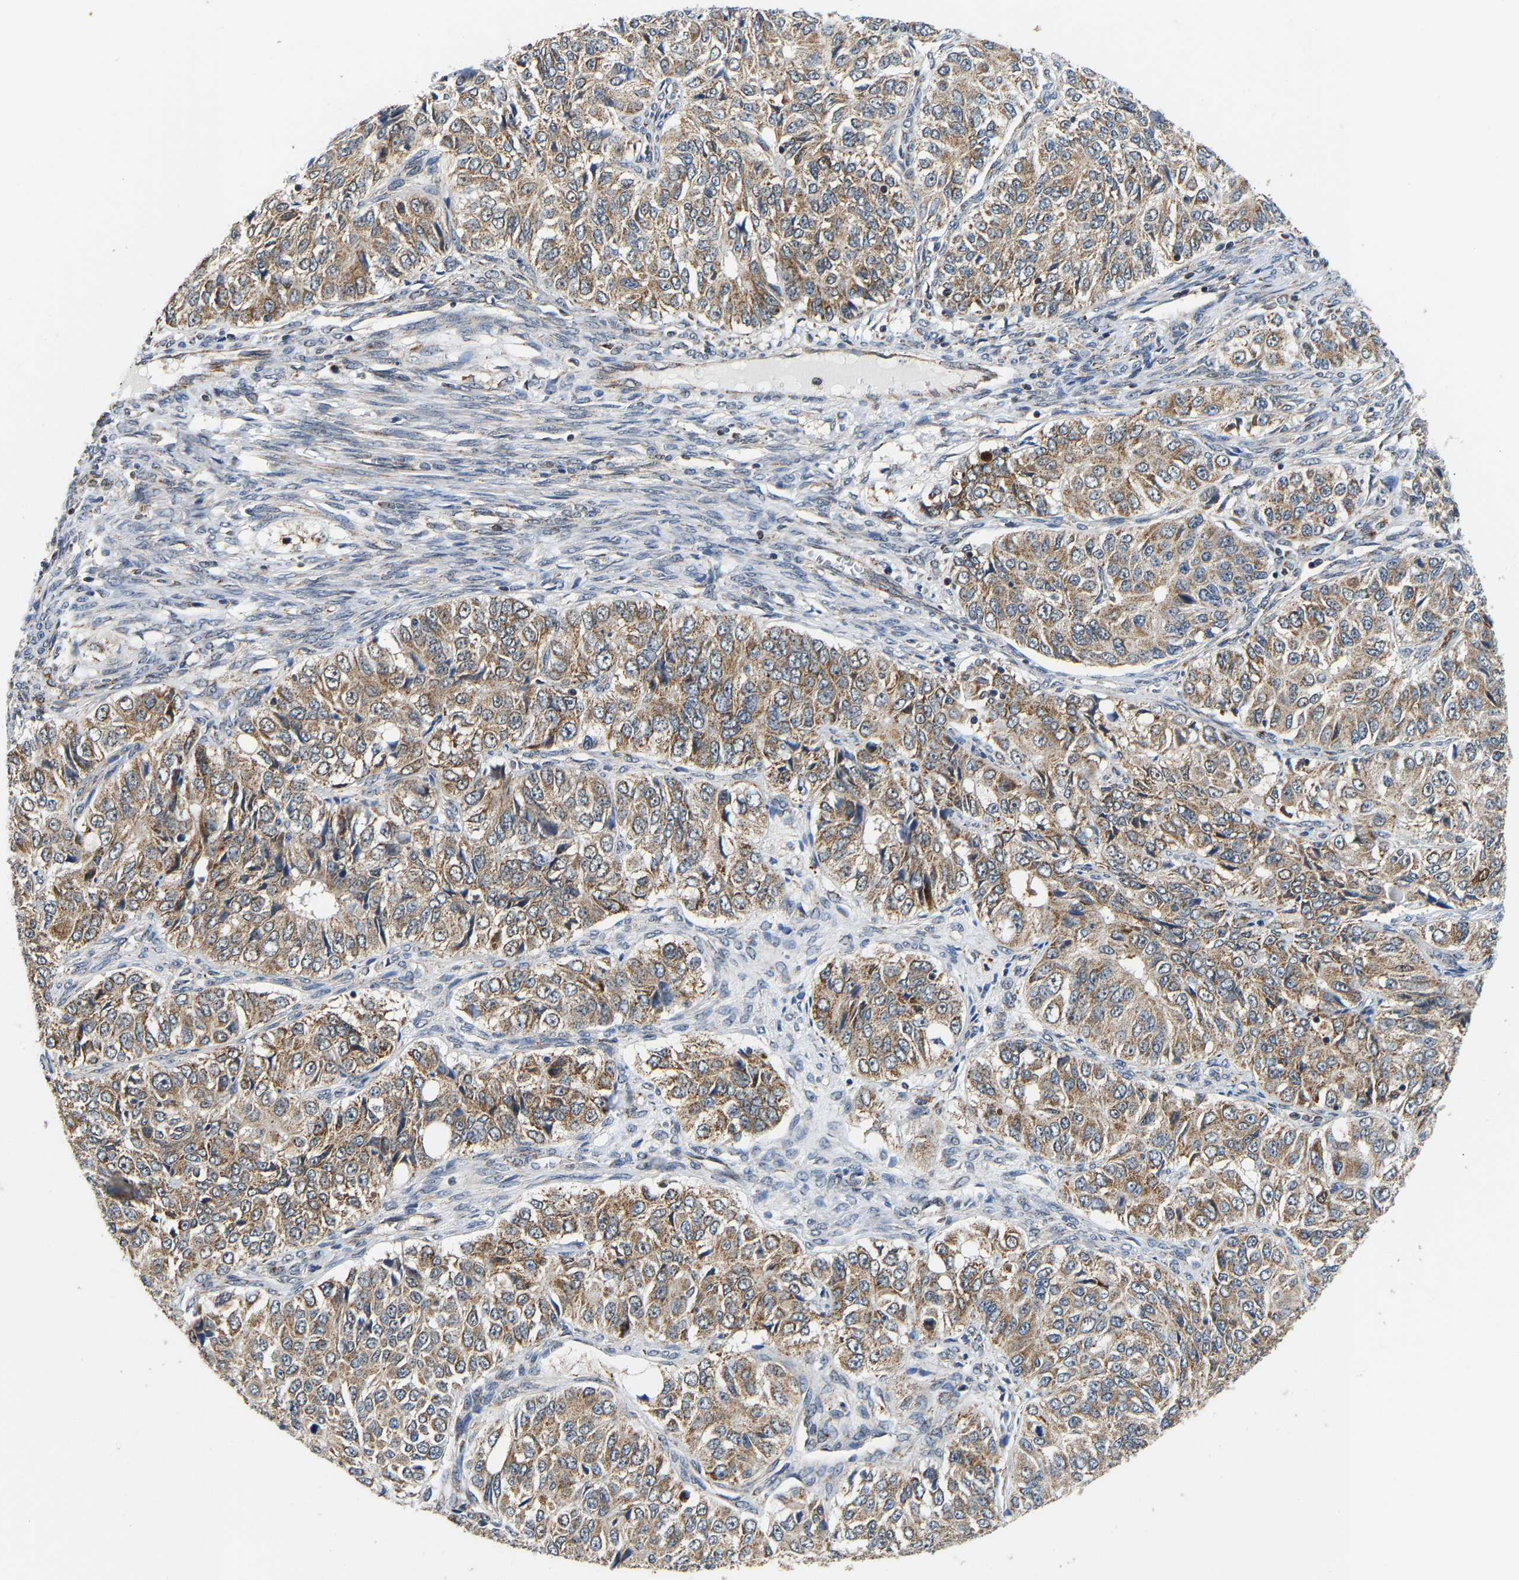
{"staining": {"intensity": "moderate", "quantity": ">75%", "location": "cytoplasmic/membranous"}, "tissue": "ovarian cancer", "cell_type": "Tumor cells", "image_type": "cancer", "snomed": [{"axis": "morphology", "description": "Carcinoma, endometroid"}, {"axis": "topography", "description": "Ovary"}], "caption": "Ovarian cancer stained for a protein (brown) demonstrates moderate cytoplasmic/membranous positive positivity in about >75% of tumor cells.", "gene": "GIMAP7", "patient": {"sex": "female", "age": 51}}